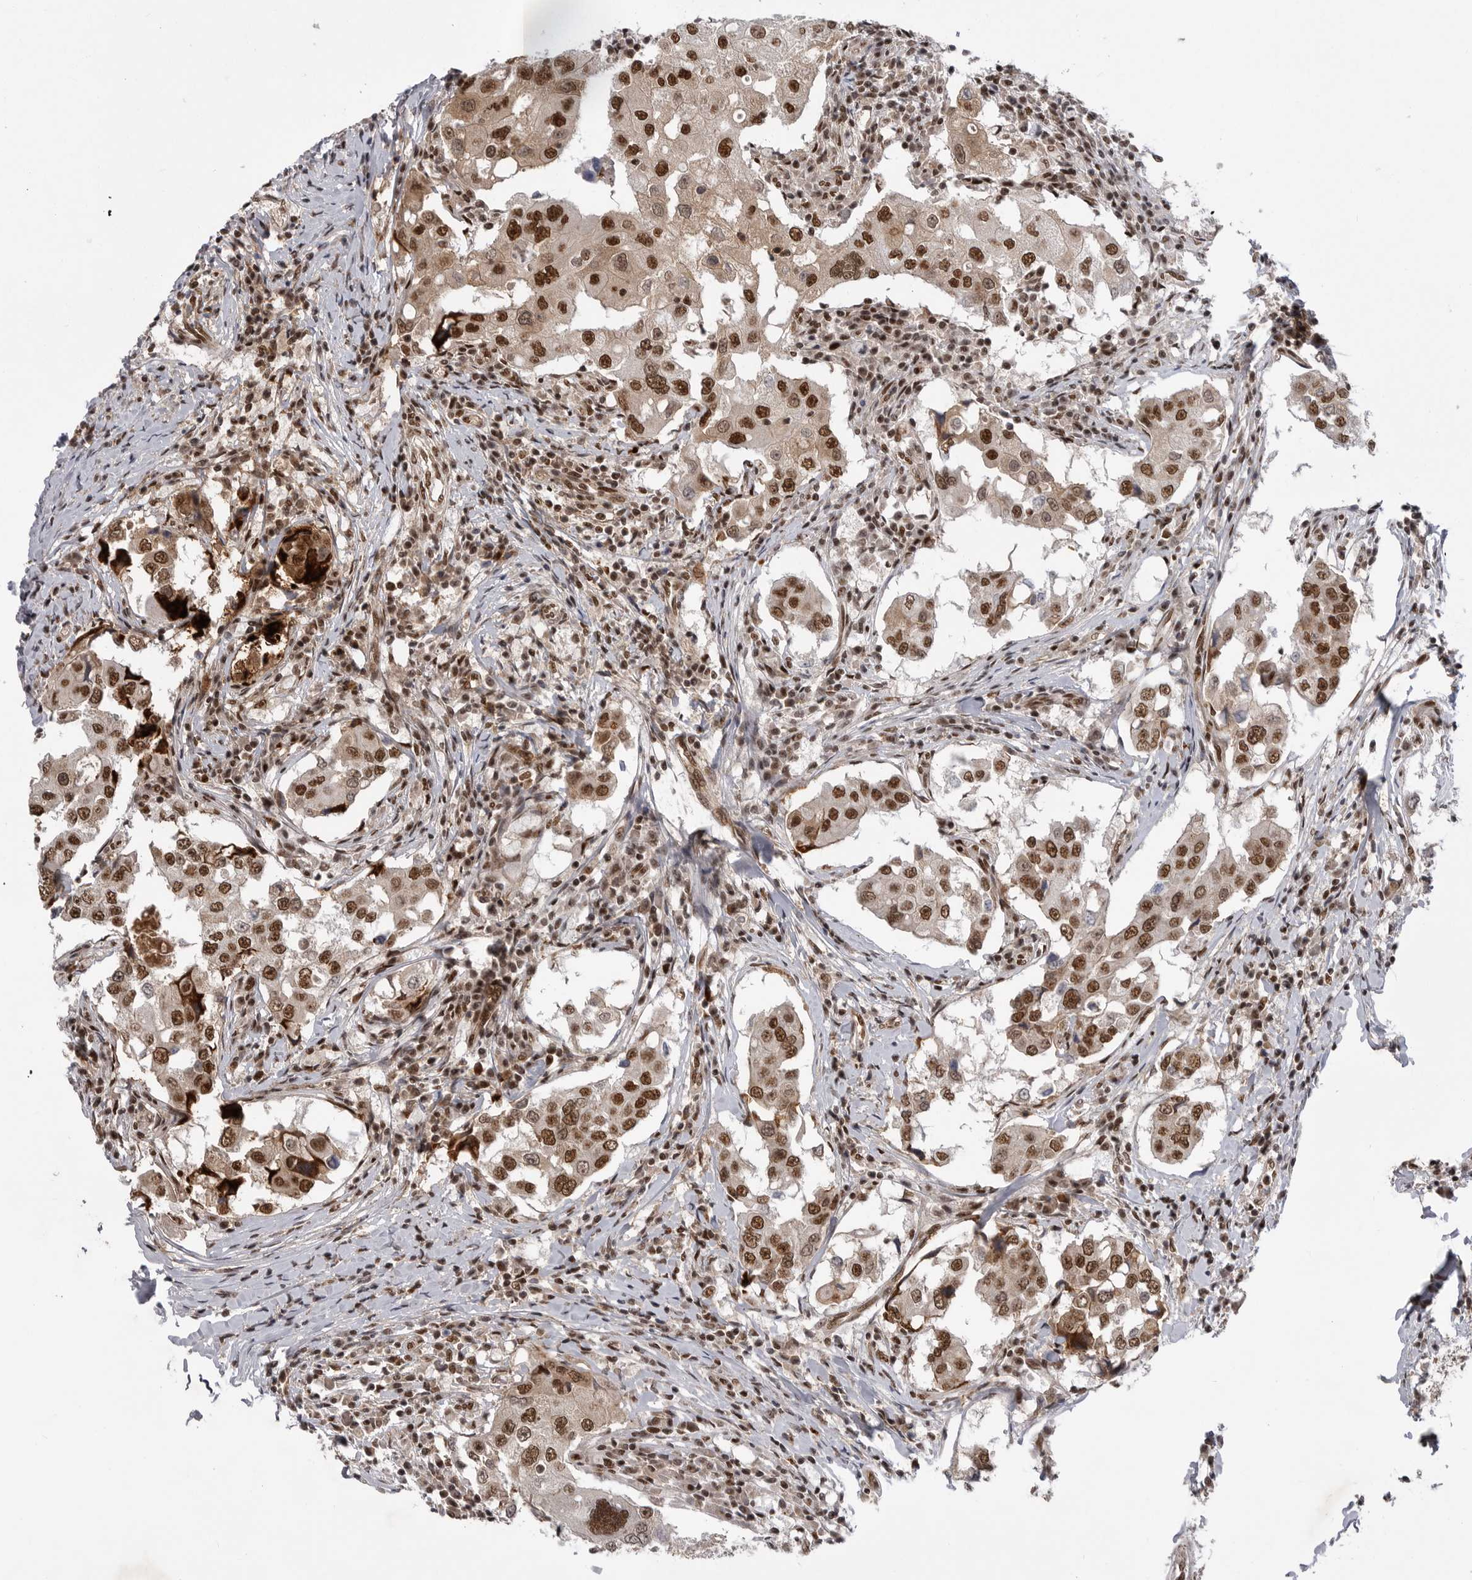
{"staining": {"intensity": "strong", "quantity": ">75%", "location": "cytoplasmic/membranous,nuclear"}, "tissue": "breast cancer", "cell_type": "Tumor cells", "image_type": "cancer", "snomed": [{"axis": "morphology", "description": "Duct carcinoma"}, {"axis": "topography", "description": "Breast"}], "caption": "The immunohistochemical stain shows strong cytoplasmic/membranous and nuclear positivity in tumor cells of breast intraductal carcinoma tissue.", "gene": "PPP1R8", "patient": {"sex": "female", "age": 27}}